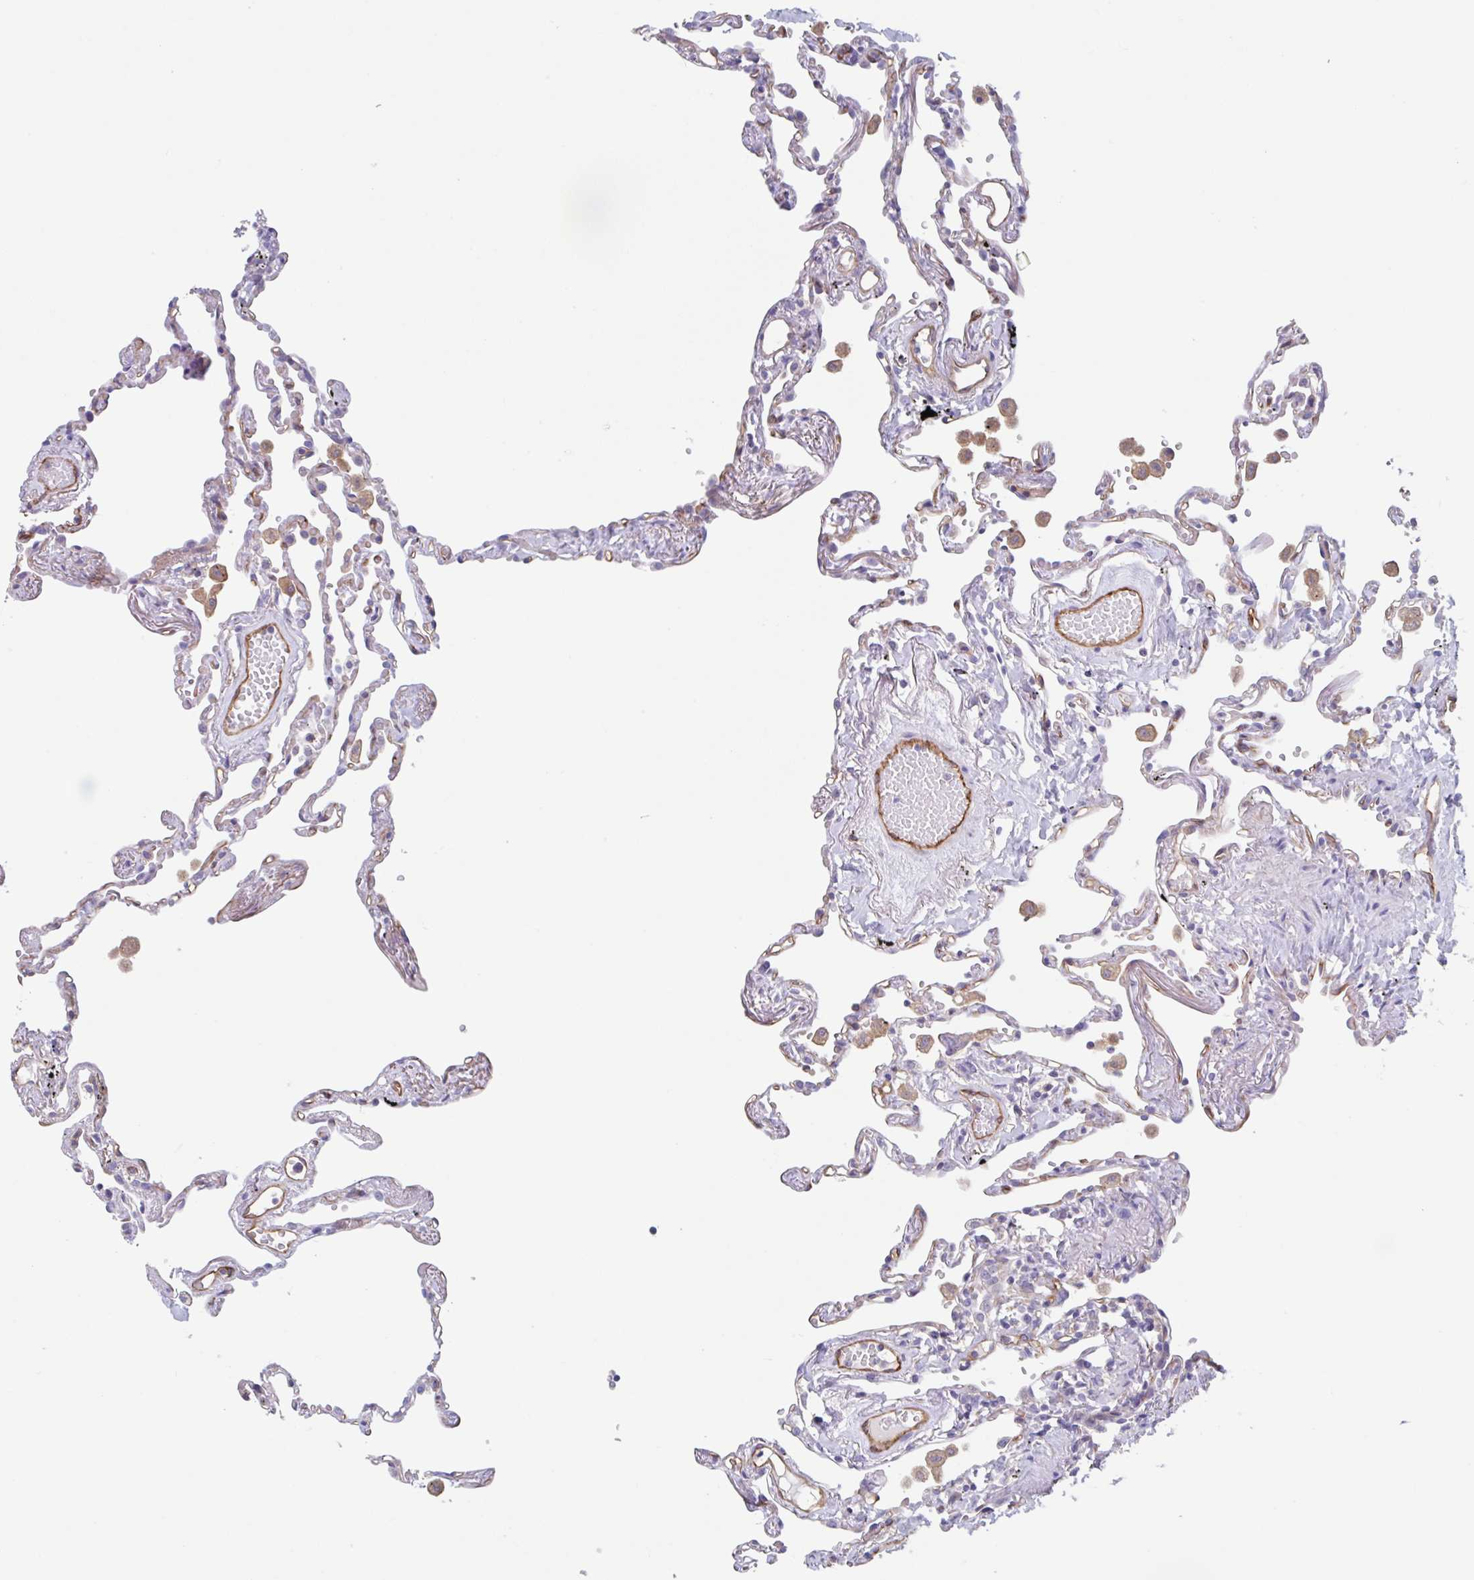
{"staining": {"intensity": "negative", "quantity": "none", "location": "none"}, "tissue": "lung", "cell_type": "Alveolar cells", "image_type": "normal", "snomed": [{"axis": "morphology", "description": "Normal tissue, NOS"}, {"axis": "topography", "description": "Lung"}], "caption": "This is an immunohistochemistry image of benign human lung. There is no positivity in alveolar cells.", "gene": "EHD4", "patient": {"sex": "female", "age": 67}}